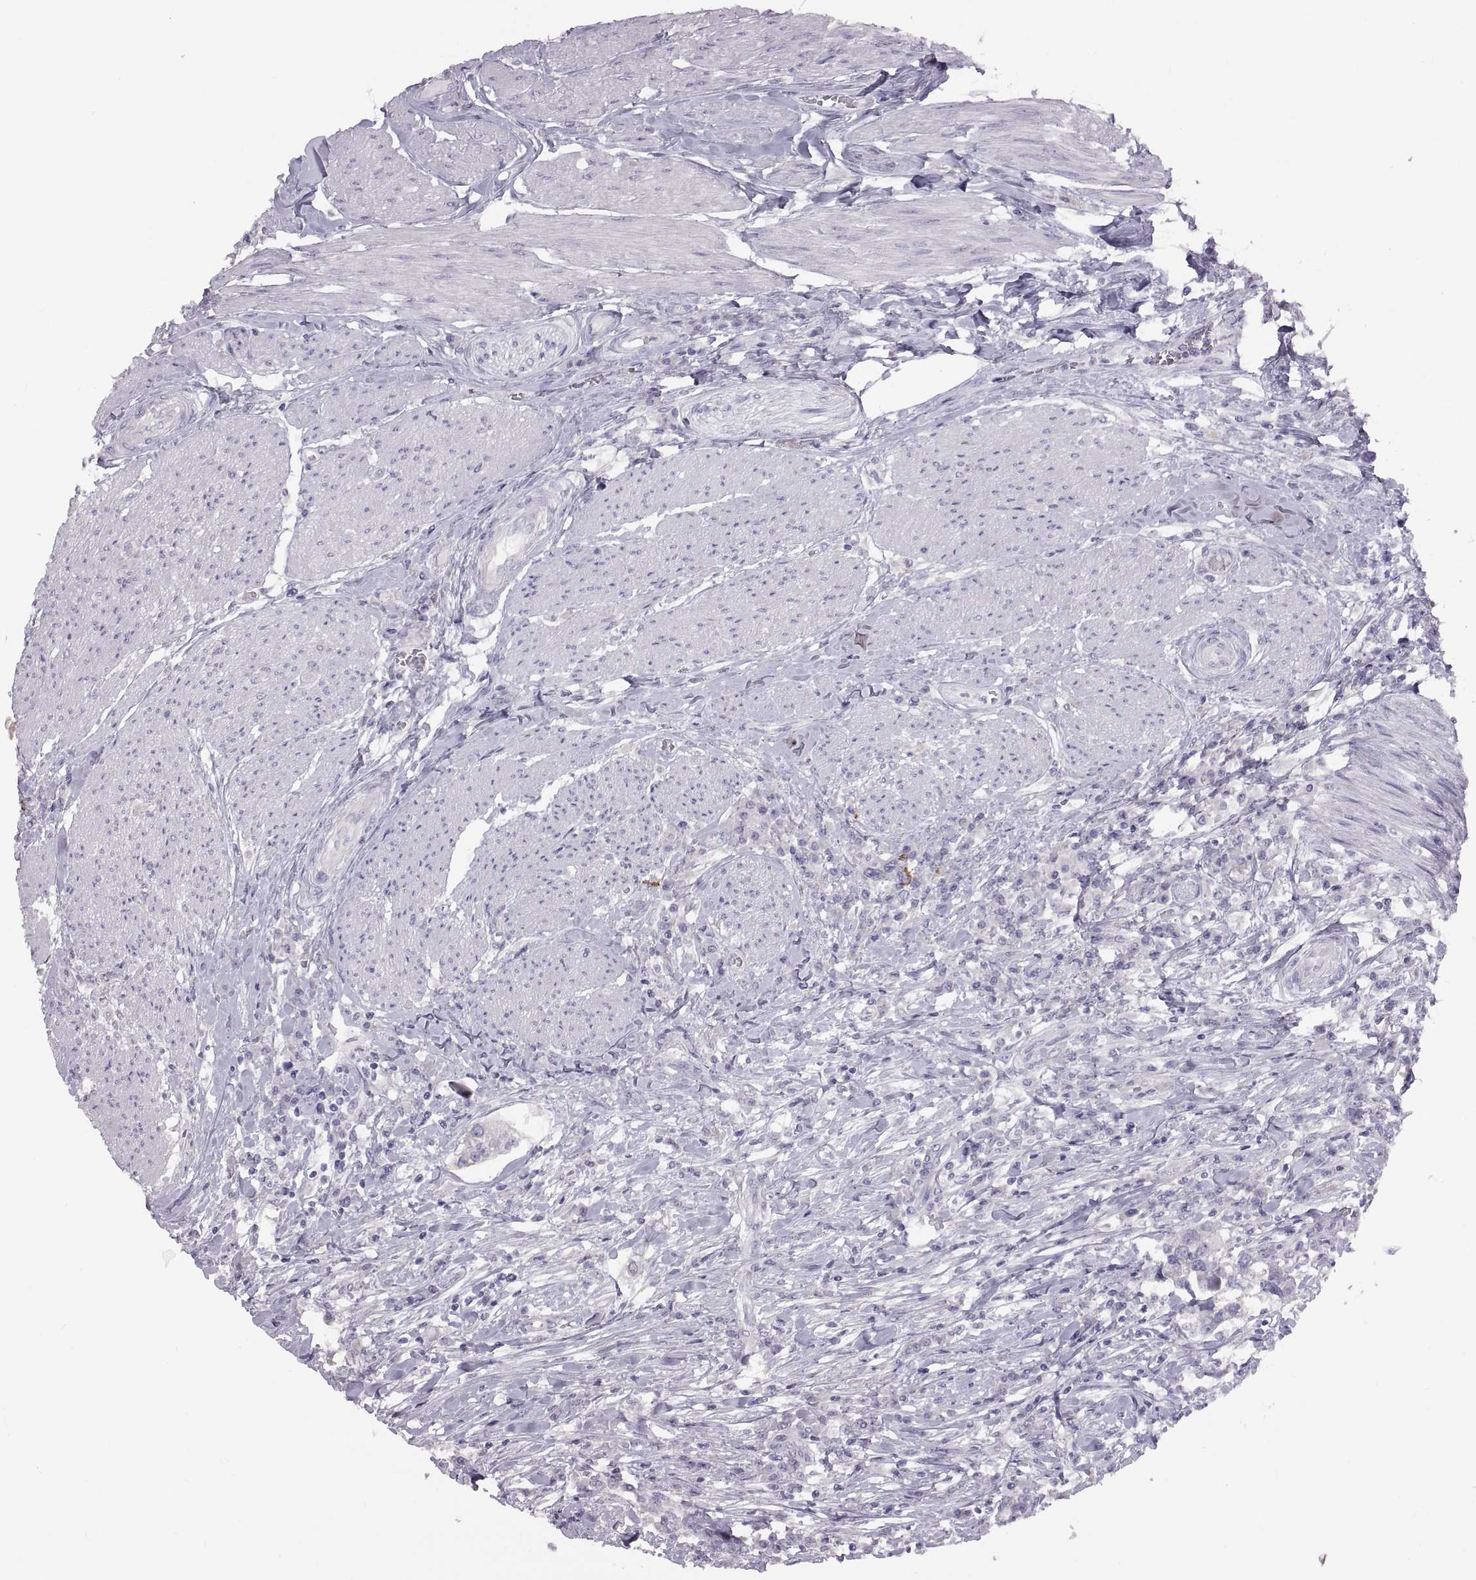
{"staining": {"intensity": "negative", "quantity": "none", "location": "none"}, "tissue": "urothelial cancer", "cell_type": "Tumor cells", "image_type": "cancer", "snomed": [{"axis": "morphology", "description": "Urothelial carcinoma, NOS"}, {"axis": "morphology", "description": "Urothelial carcinoma, High grade"}, {"axis": "topography", "description": "Urinary bladder"}], "caption": "Histopathology image shows no significant protein expression in tumor cells of urothelial cancer.", "gene": "WBP2NL", "patient": {"sex": "male", "age": 63}}